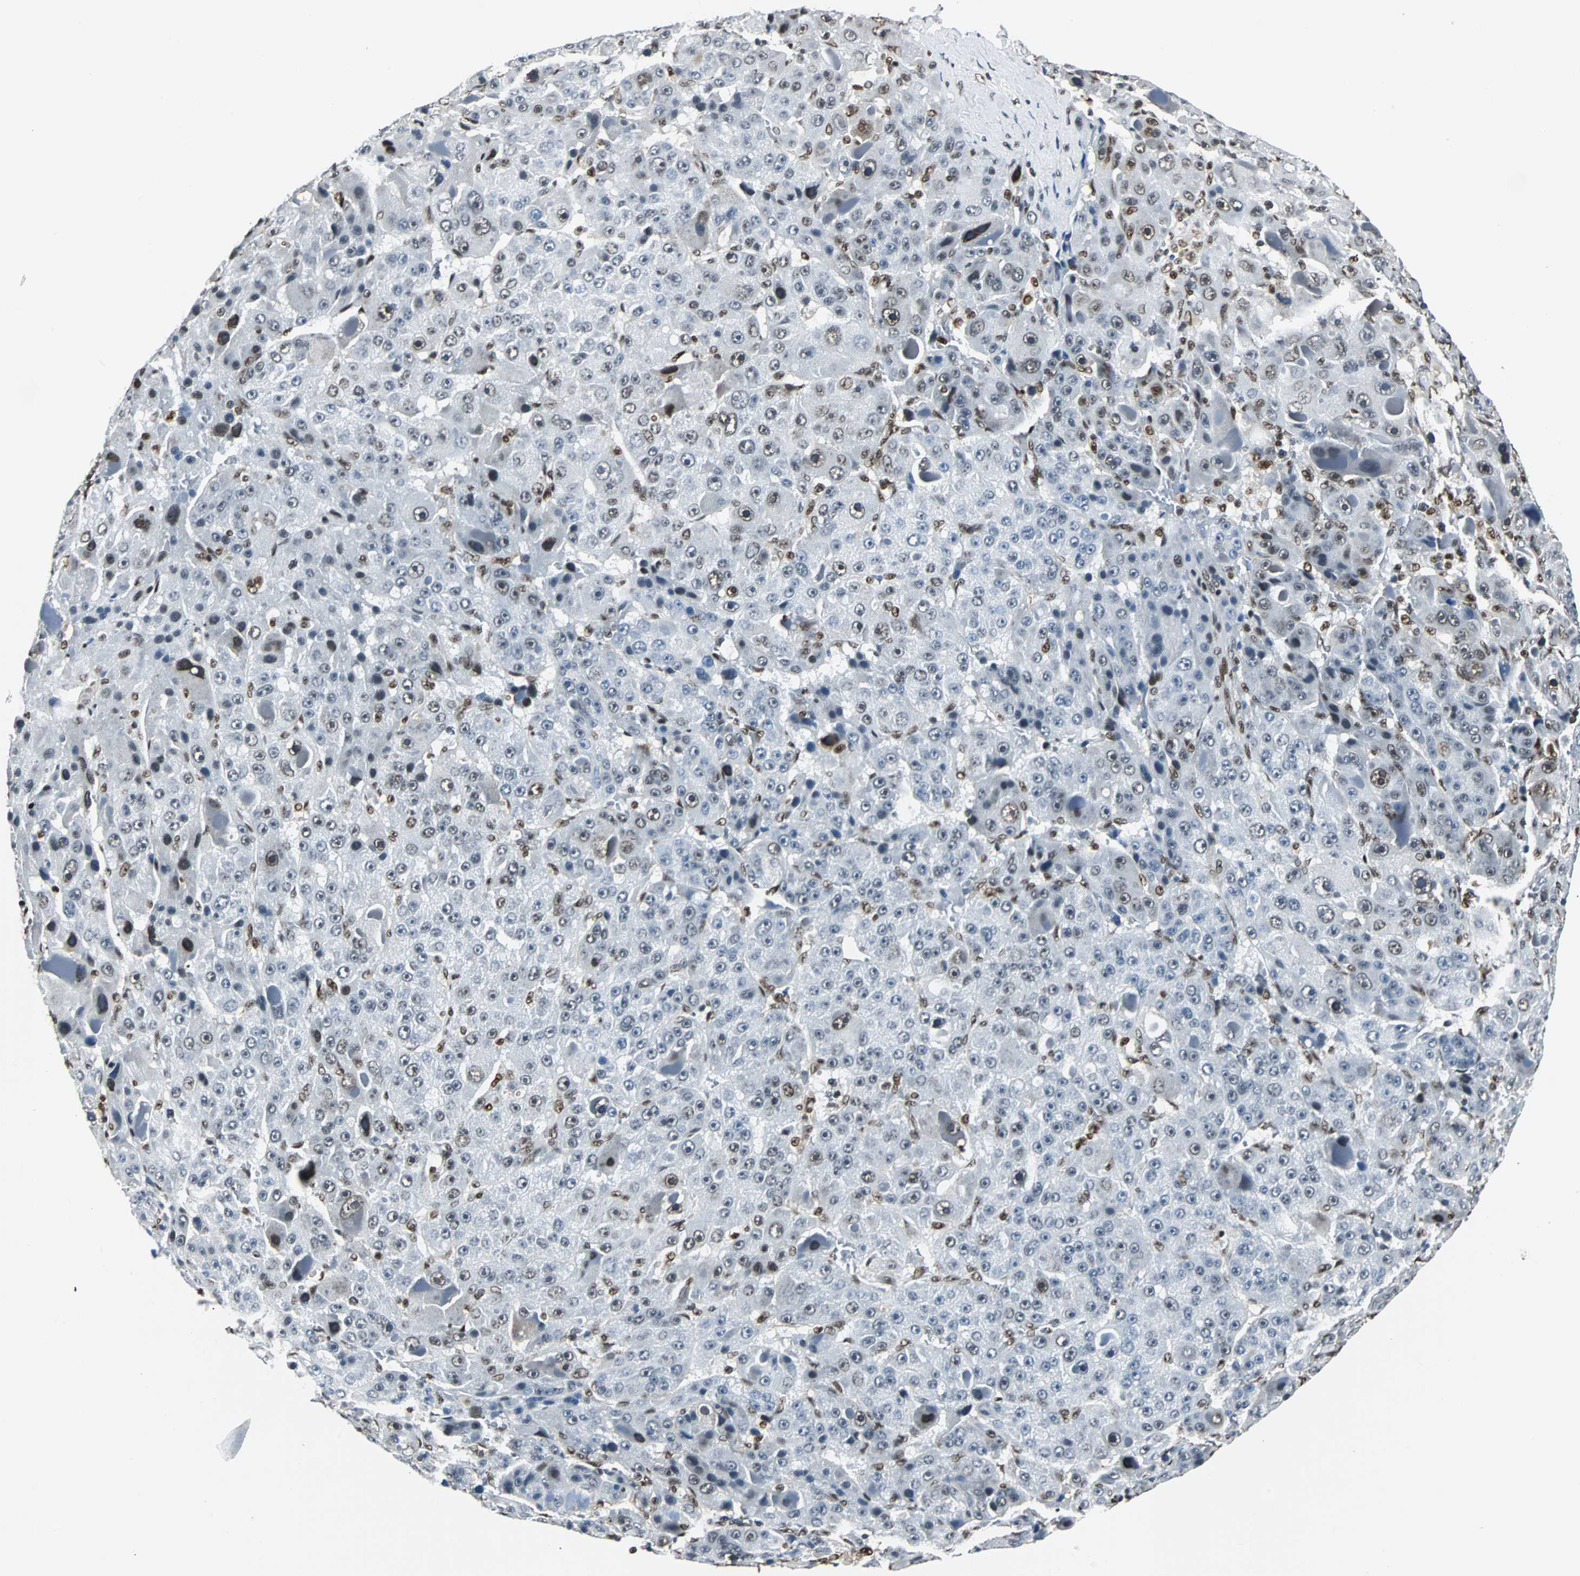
{"staining": {"intensity": "moderate", "quantity": "<25%", "location": "nuclear"}, "tissue": "liver cancer", "cell_type": "Tumor cells", "image_type": "cancer", "snomed": [{"axis": "morphology", "description": "Carcinoma, Hepatocellular, NOS"}, {"axis": "topography", "description": "Liver"}], "caption": "Immunohistochemistry (IHC) histopathology image of human liver cancer stained for a protein (brown), which demonstrates low levels of moderate nuclear positivity in approximately <25% of tumor cells.", "gene": "XRCC4", "patient": {"sex": "male", "age": 76}}